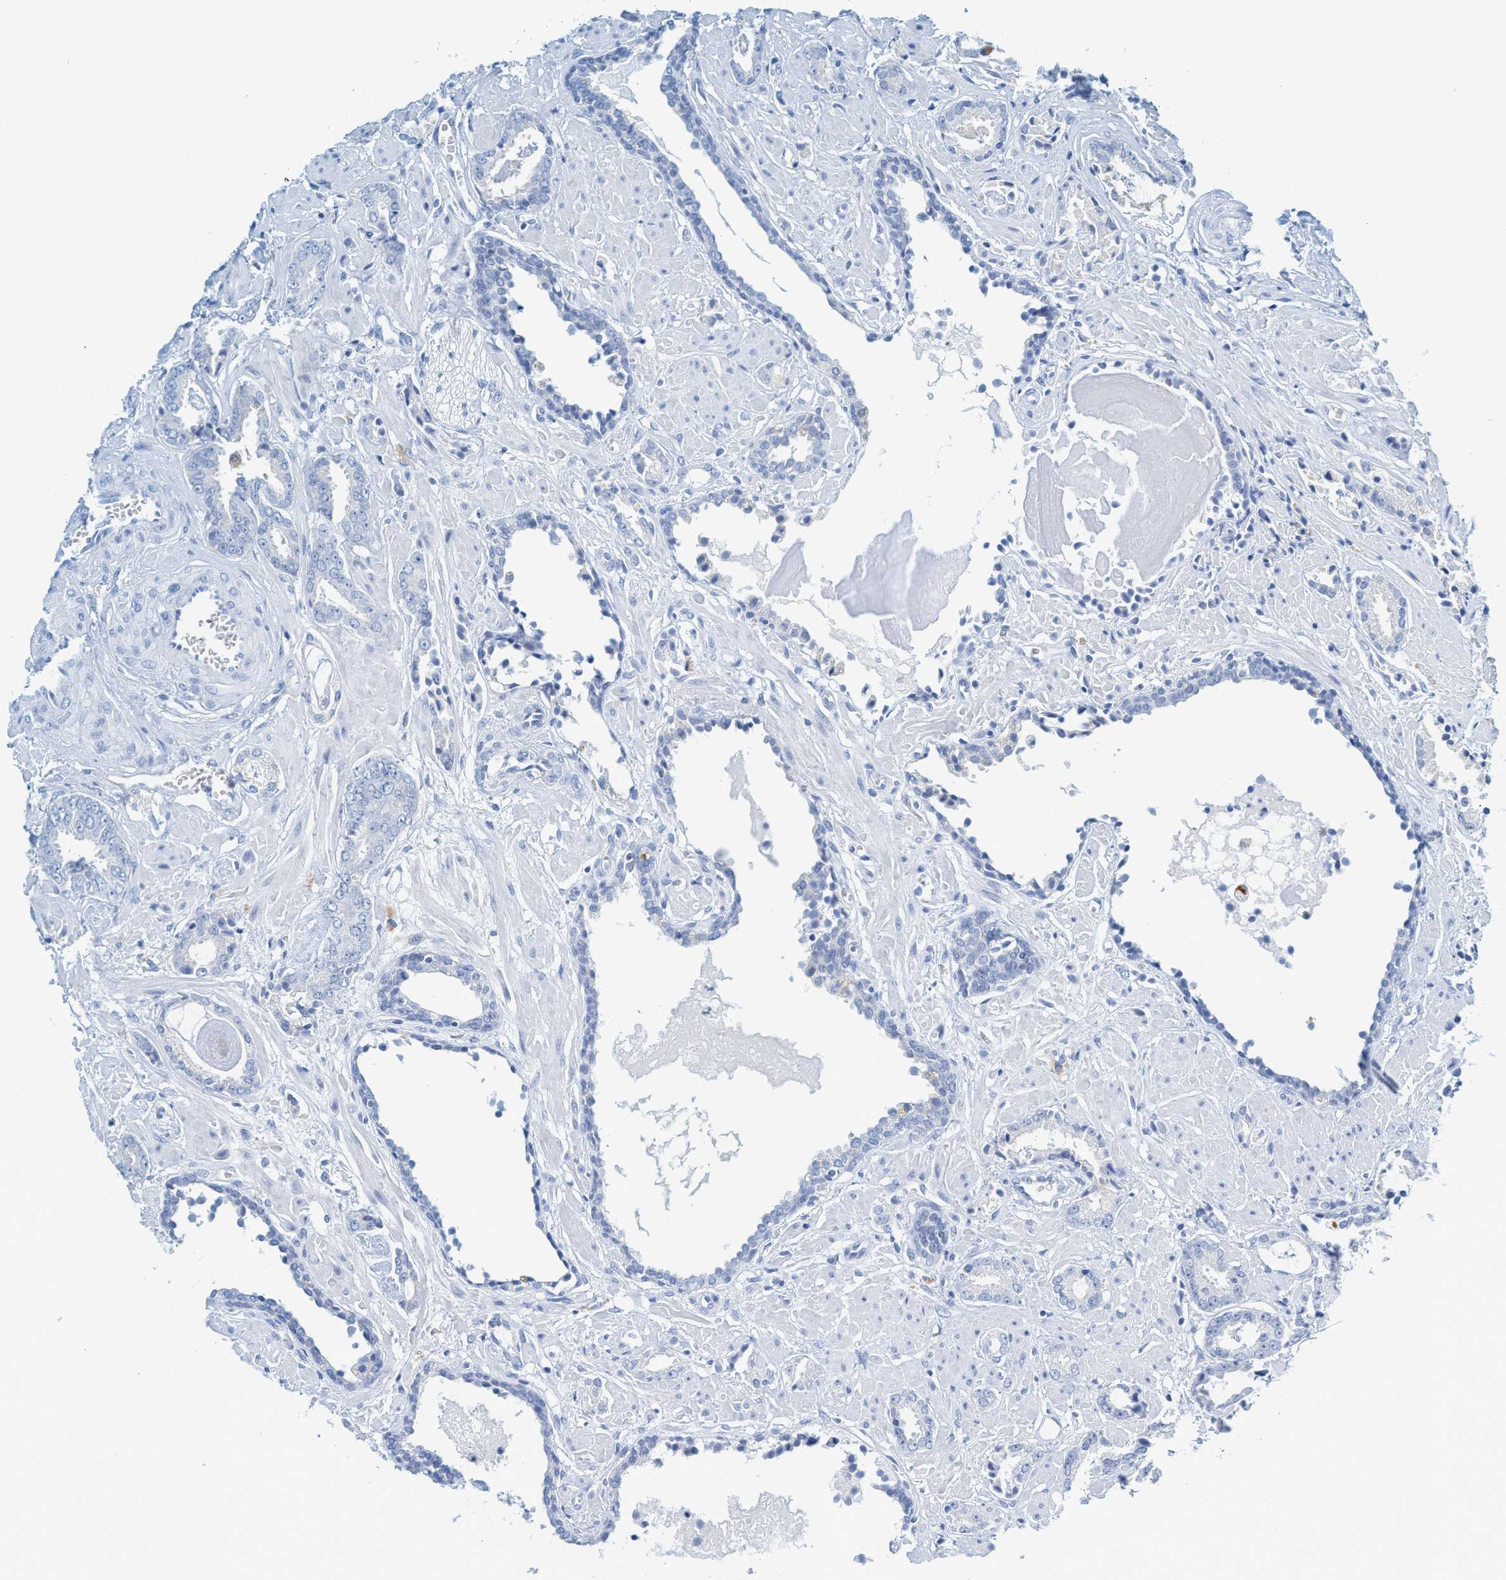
{"staining": {"intensity": "negative", "quantity": "none", "location": "none"}, "tissue": "prostate cancer", "cell_type": "Tumor cells", "image_type": "cancer", "snomed": [{"axis": "morphology", "description": "Adenocarcinoma, Low grade"}, {"axis": "topography", "description": "Prostate"}], "caption": "Protein analysis of prostate cancer shows no significant positivity in tumor cells. Nuclei are stained in blue.", "gene": "C21orf62", "patient": {"sex": "male", "age": 53}}